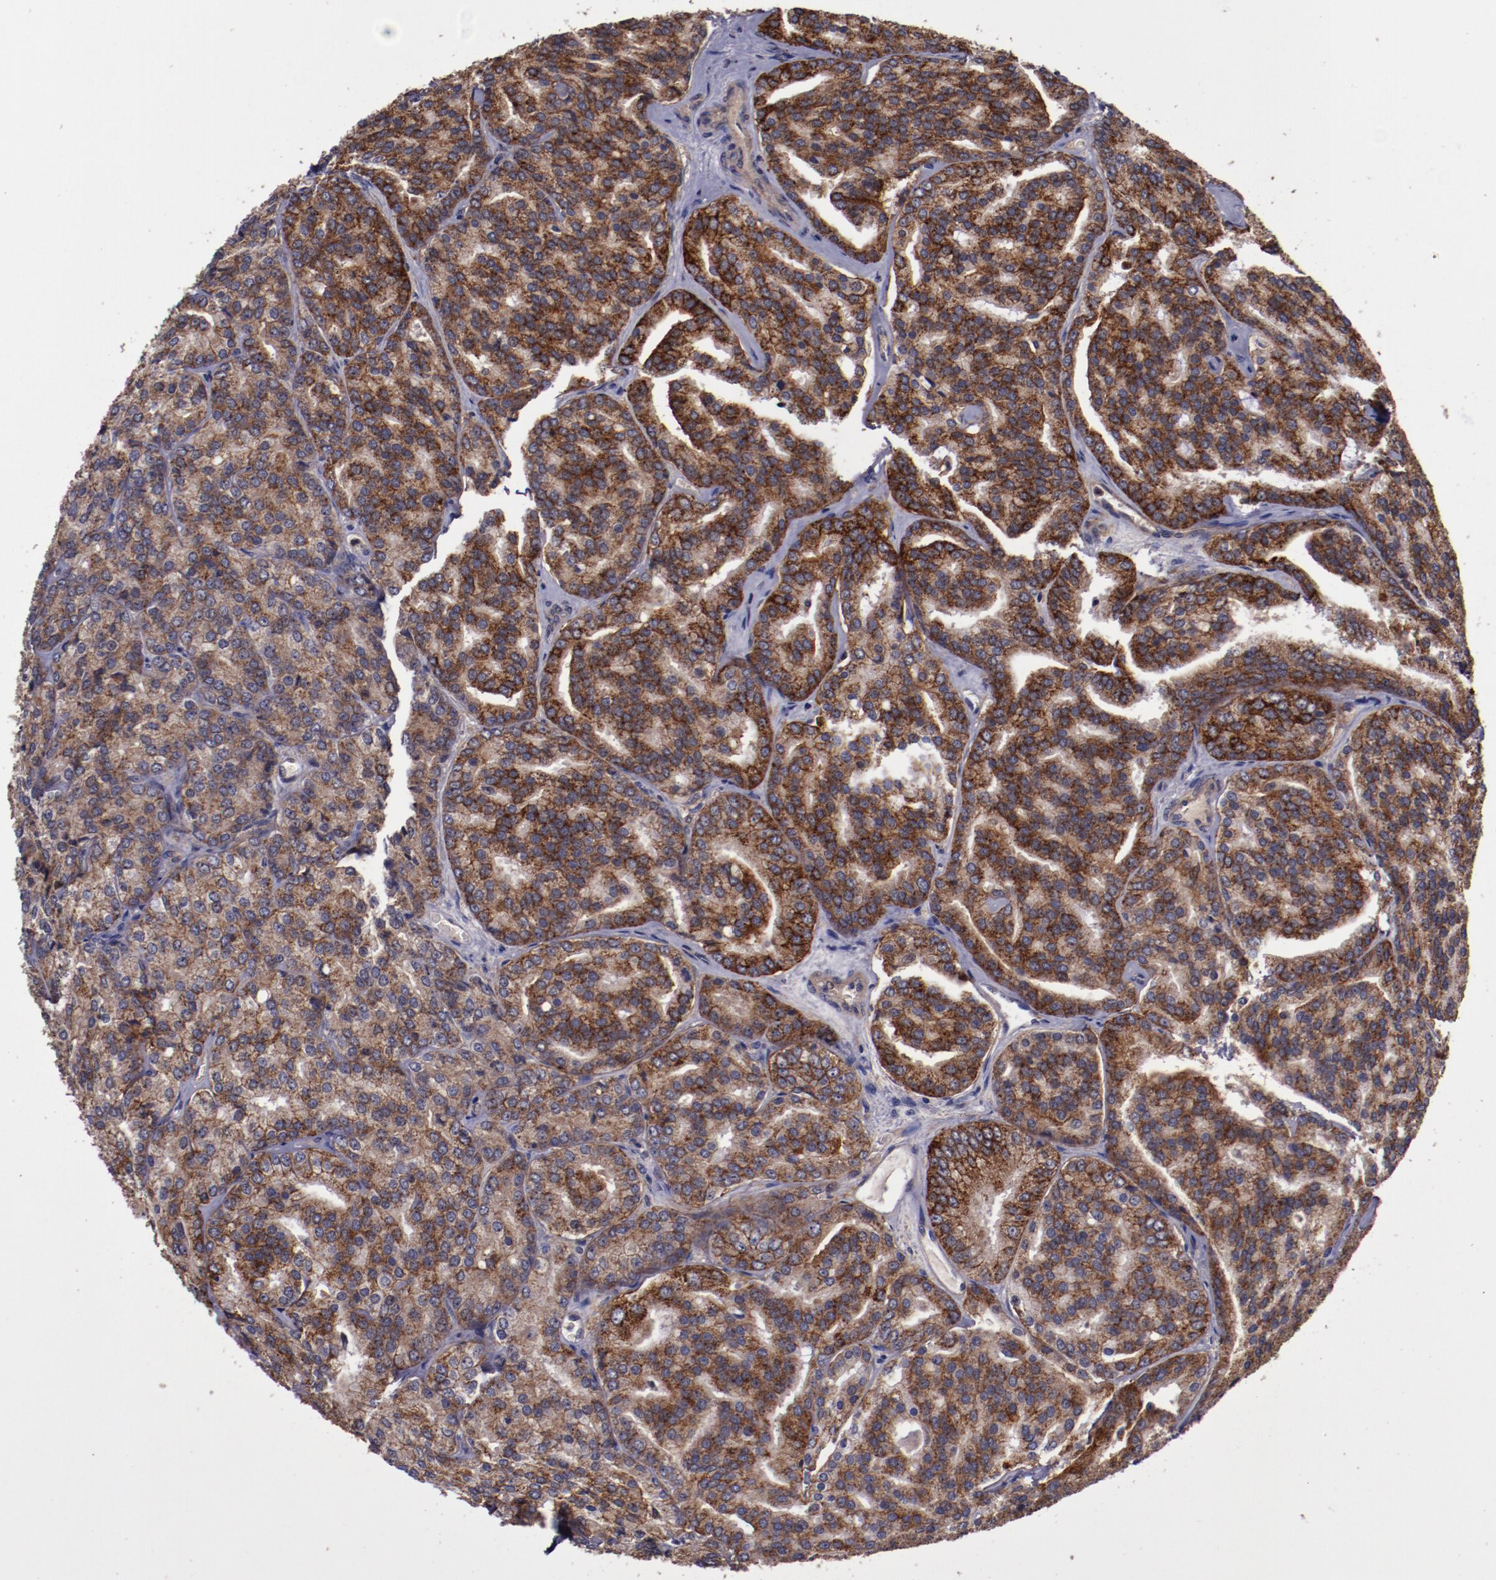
{"staining": {"intensity": "moderate", "quantity": ">75%", "location": "cytoplasmic/membranous"}, "tissue": "prostate cancer", "cell_type": "Tumor cells", "image_type": "cancer", "snomed": [{"axis": "morphology", "description": "Adenocarcinoma, High grade"}, {"axis": "topography", "description": "Prostate"}], "caption": "There is medium levels of moderate cytoplasmic/membranous positivity in tumor cells of prostate cancer, as demonstrated by immunohistochemical staining (brown color).", "gene": "FTSJ1", "patient": {"sex": "male", "age": 64}}